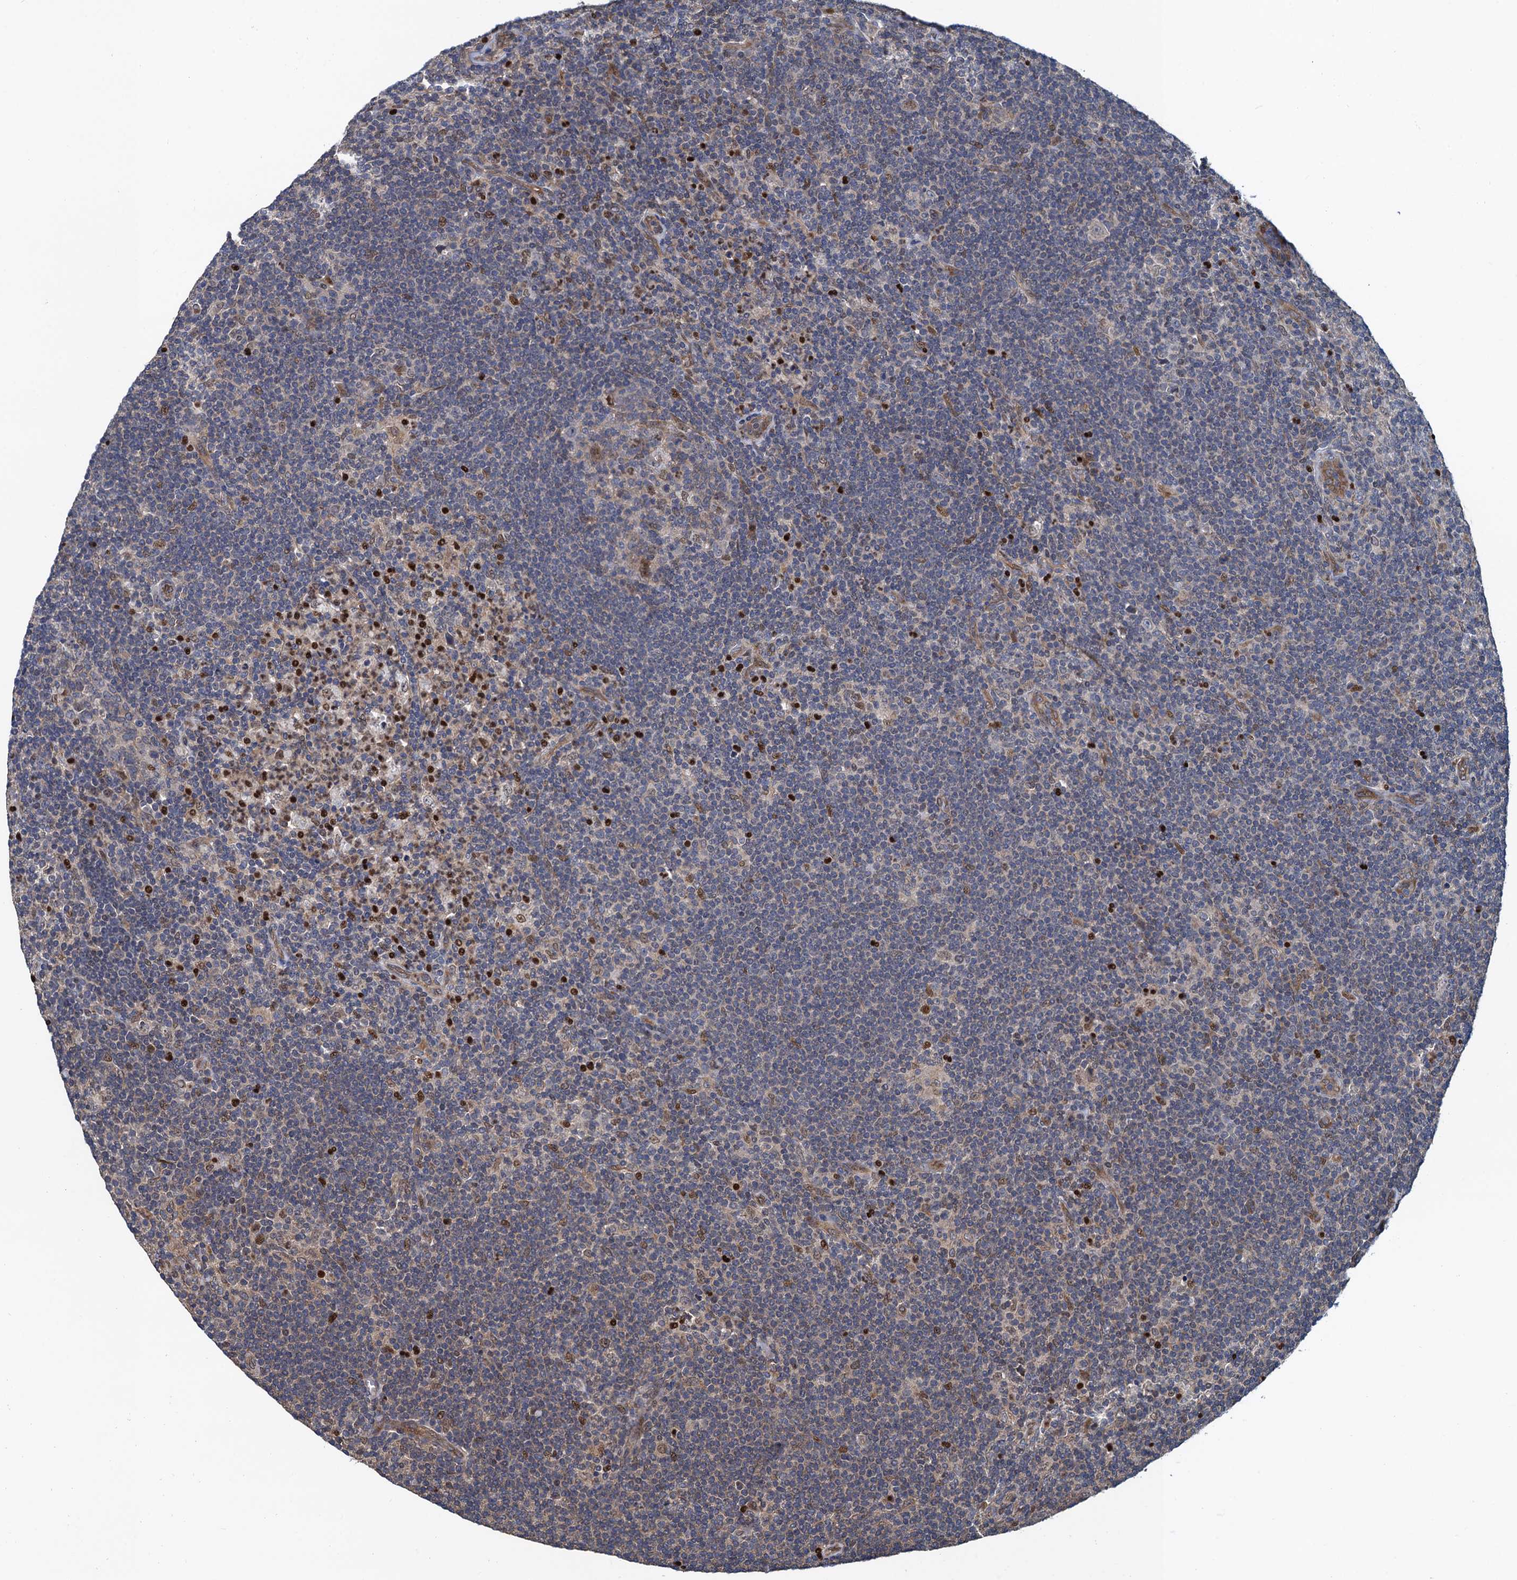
{"staining": {"intensity": "moderate", "quantity": "<25%", "location": "cytoplasmic/membranous,nuclear"}, "tissue": "lymphoma", "cell_type": "Tumor cells", "image_type": "cancer", "snomed": [{"axis": "morphology", "description": "Hodgkin's disease, NOS"}, {"axis": "topography", "description": "Lymph node"}], "caption": "Immunohistochemical staining of human Hodgkin's disease reveals moderate cytoplasmic/membranous and nuclear protein staining in about <25% of tumor cells.", "gene": "RNF125", "patient": {"sex": "female", "age": 57}}